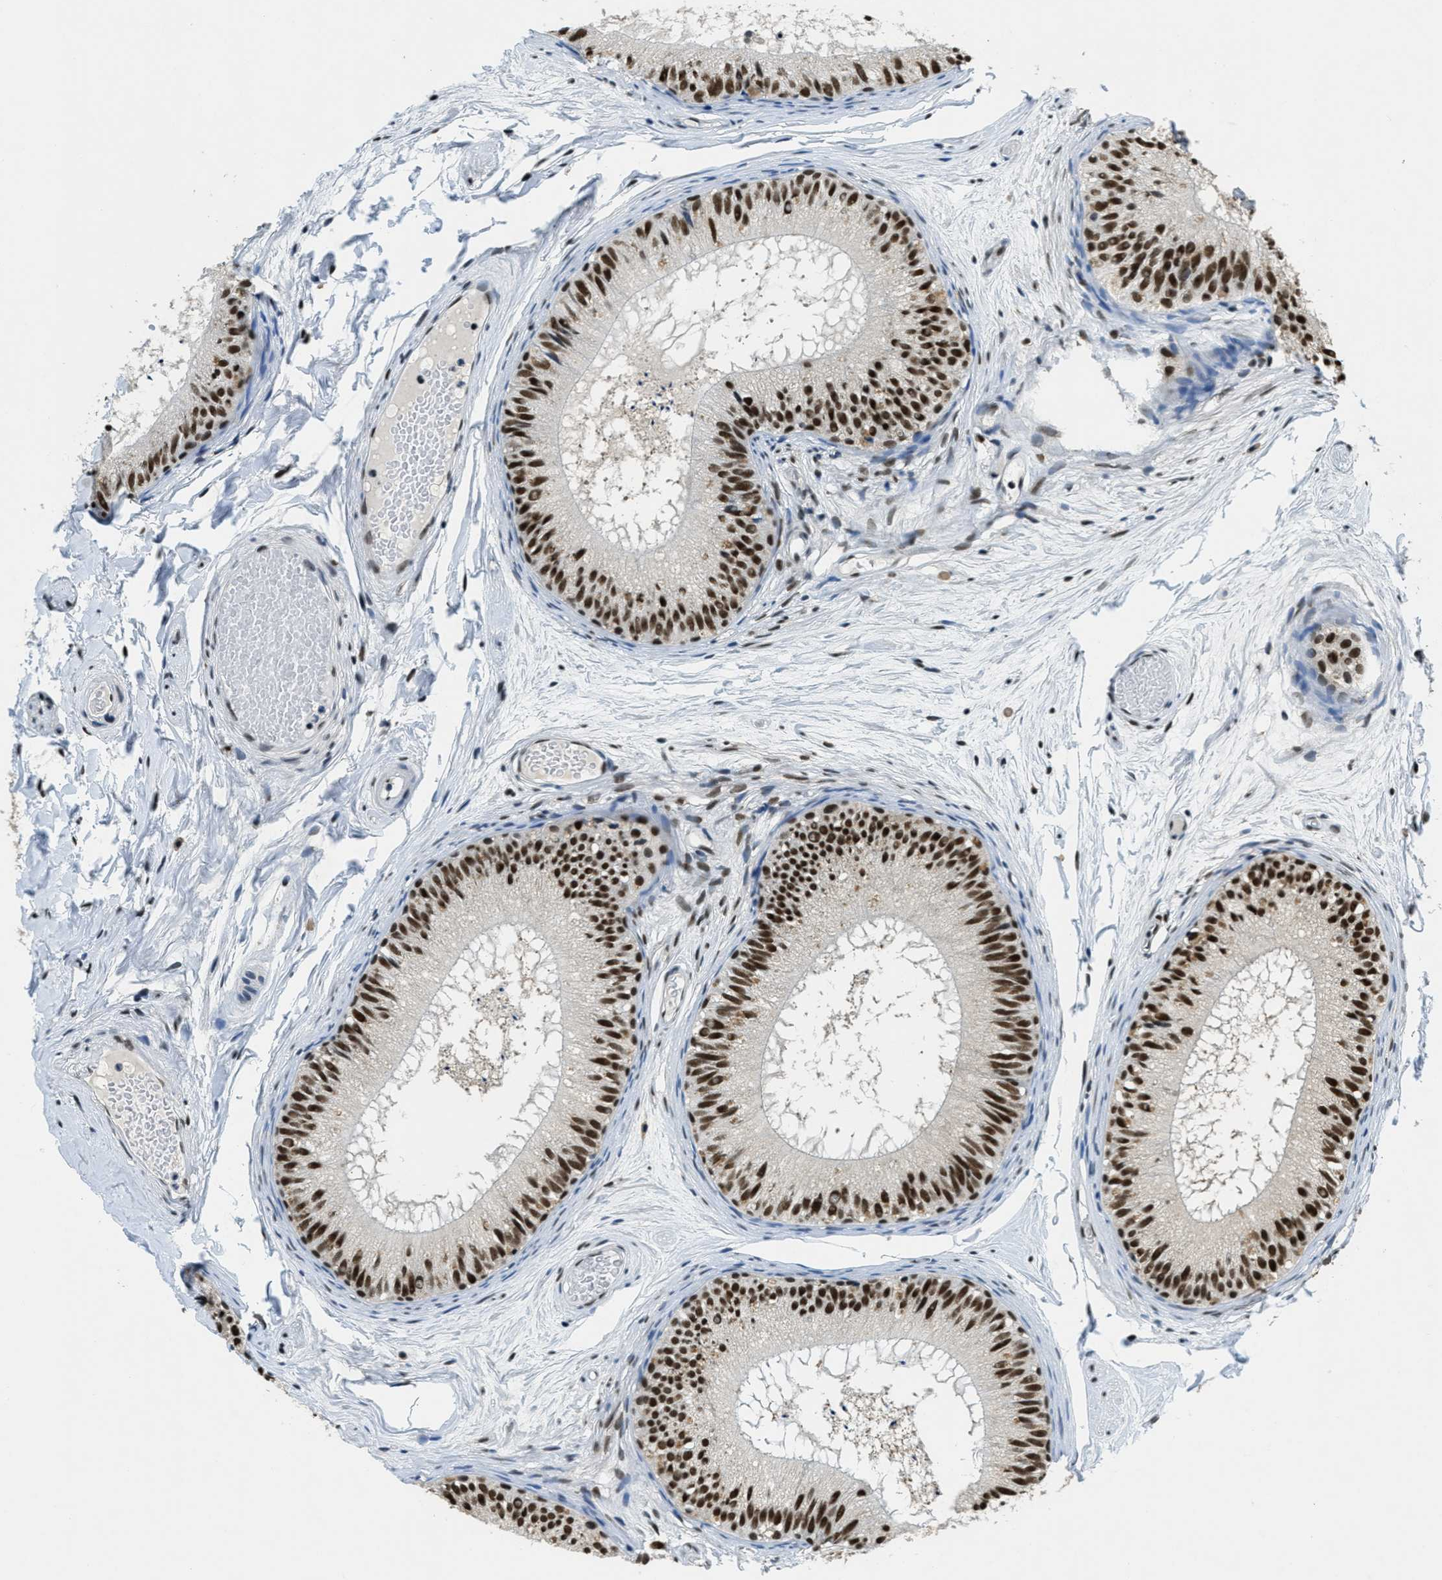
{"staining": {"intensity": "strong", "quantity": ">75%", "location": "nuclear"}, "tissue": "epididymis", "cell_type": "Glandular cells", "image_type": "normal", "snomed": [{"axis": "morphology", "description": "Normal tissue, NOS"}, {"axis": "topography", "description": "Epididymis"}], "caption": "Benign epididymis was stained to show a protein in brown. There is high levels of strong nuclear staining in approximately >75% of glandular cells. Using DAB (3,3'-diaminobenzidine) (brown) and hematoxylin (blue) stains, captured at high magnification using brightfield microscopy.", "gene": "SSB", "patient": {"sex": "male", "age": 46}}